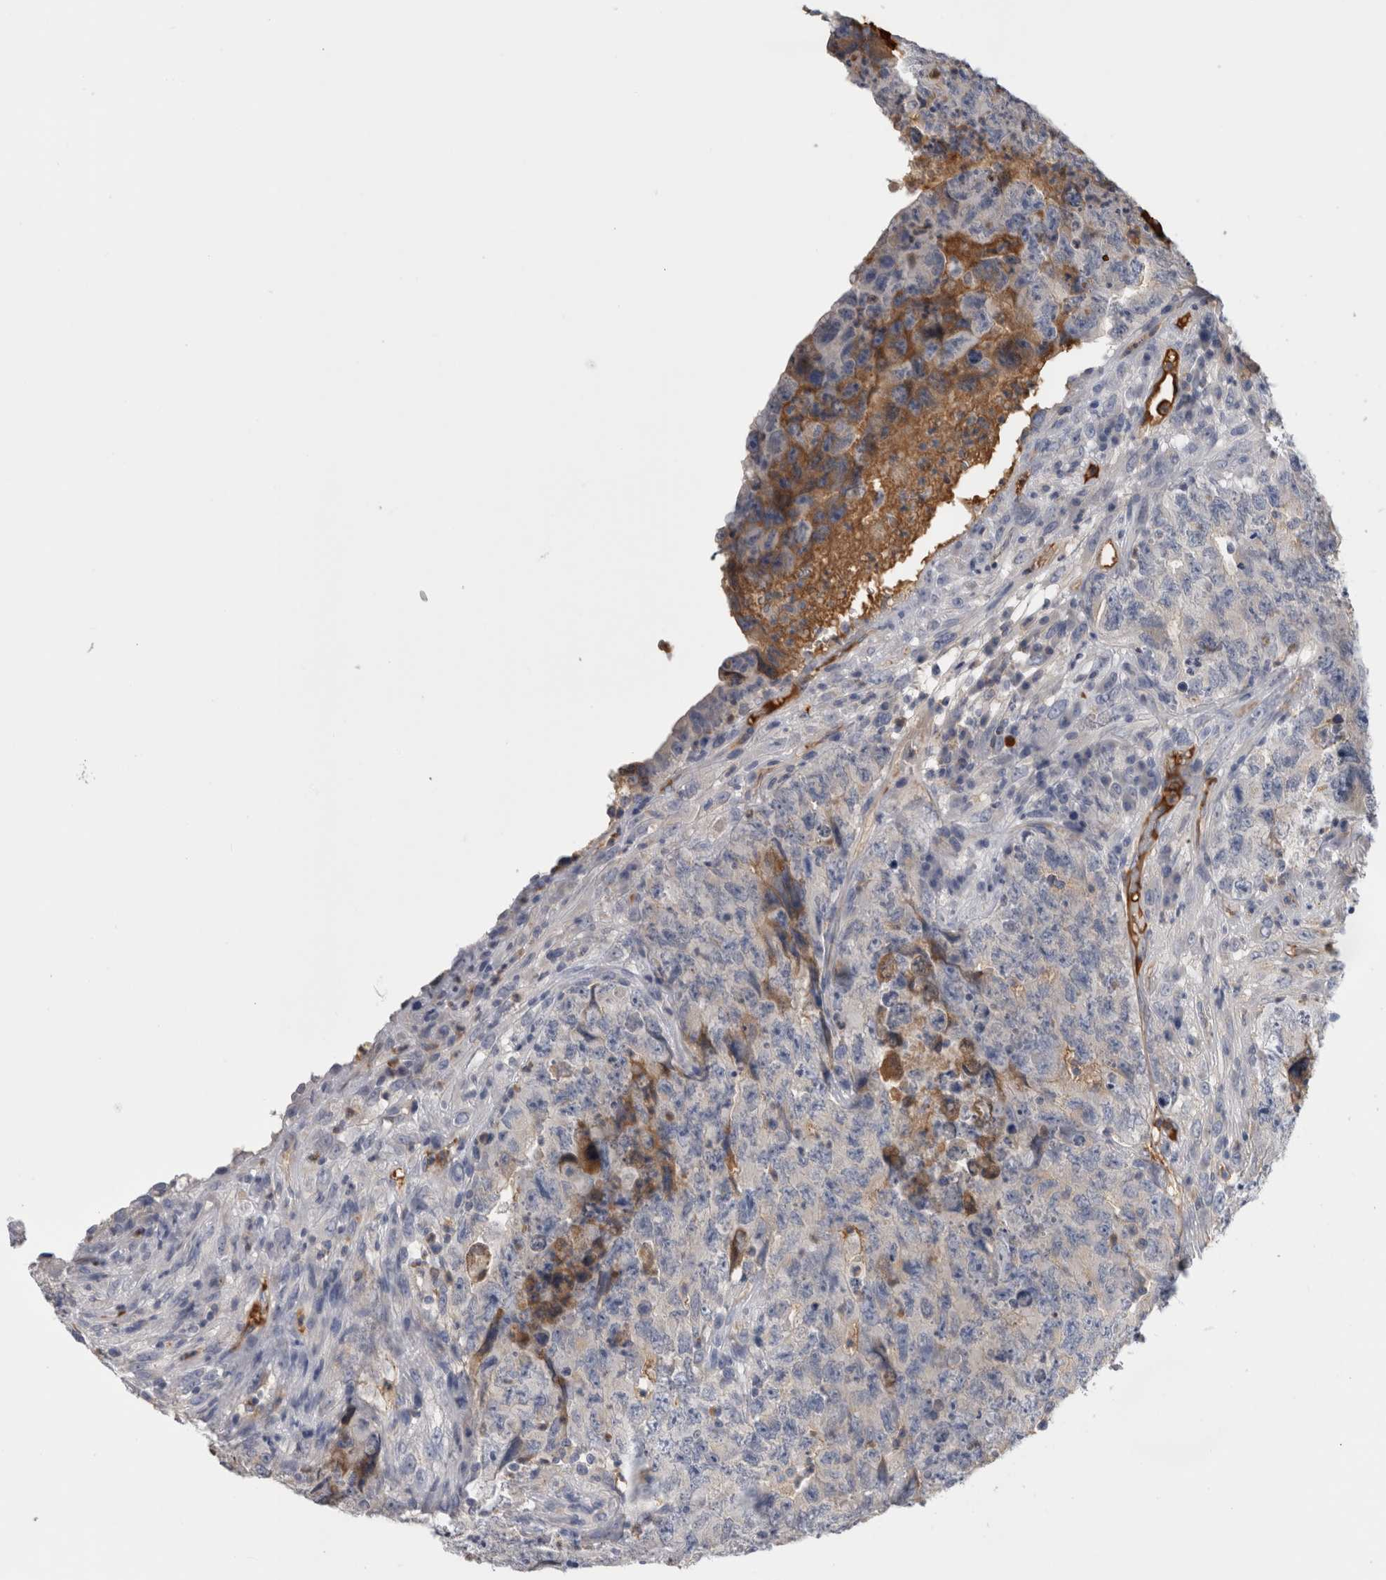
{"staining": {"intensity": "negative", "quantity": "none", "location": "none"}, "tissue": "testis cancer", "cell_type": "Tumor cells", "image_type": "cancer", "snomed": [{"axis": "morphology", "description": "Carcinoma, Embryonal, NOS"}, {"axis": "topography", "description": "Testis"}], "caption": "The IHC photomicrograph has no significant staining in tumor cells of testis cancer tissue.", "gene": "TBCE", "patient": {"sex": "male", "age": 32}}